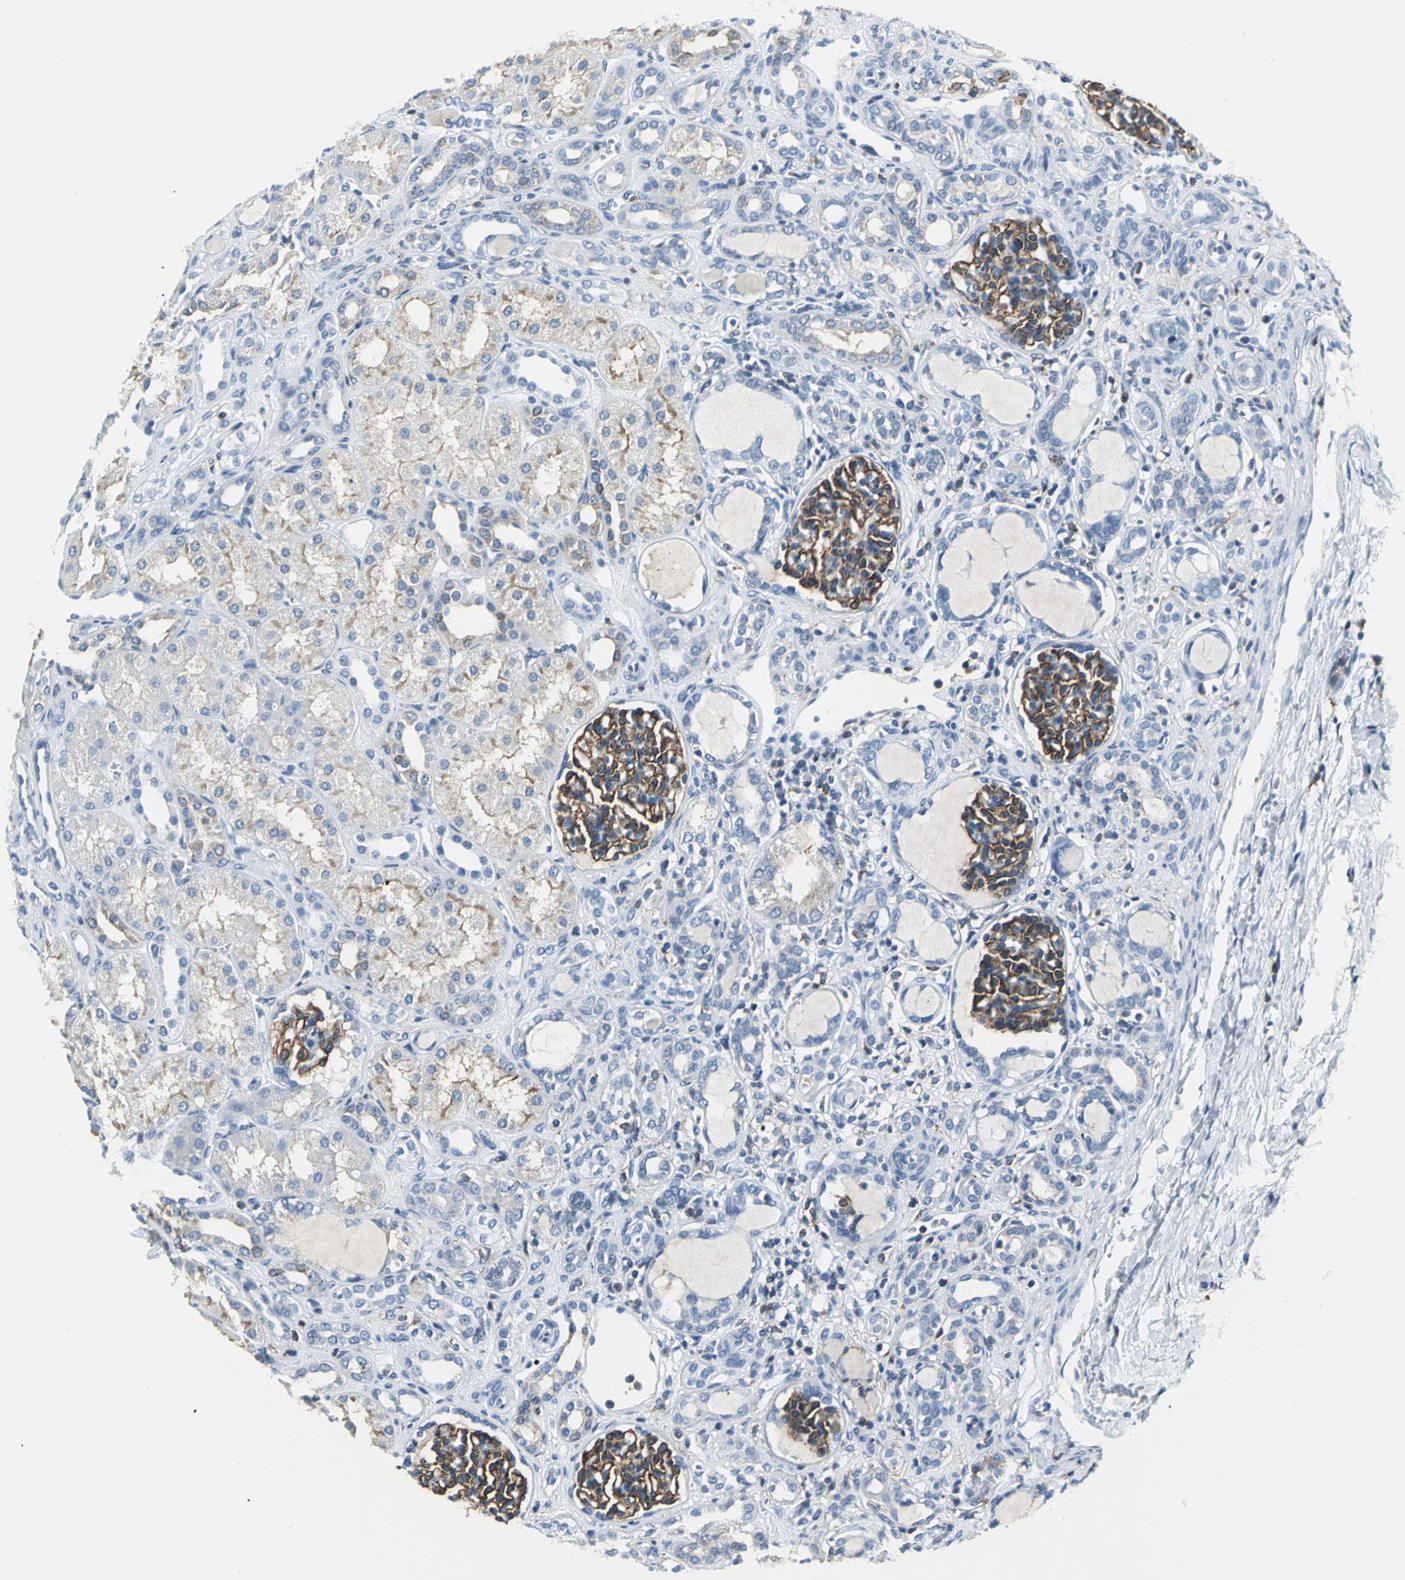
{"staining": {"intensity": "strong", "quantity": "25%-75%", "location": "cytoplasmic/membranous"}, "tissue": "kidney", "cell_type": "Cells in glomeruli", "image_type": "normal", "snomed": [{"axis": "morphology", "description": "Normal tissue, NOS"}, {"axis": "topography", "description": "Kidney"}], "caption": "Brown immunohistochemical staining in benign kidney reveals strong cytoplasmic/membranous positivity in about 25%-75% of cells in glomeruli. (DAB IHC, brown staining for protein, blue staining for nuclei).", "gene": "IQGAP2", "patient": {"sex": "male", "age": 7}}